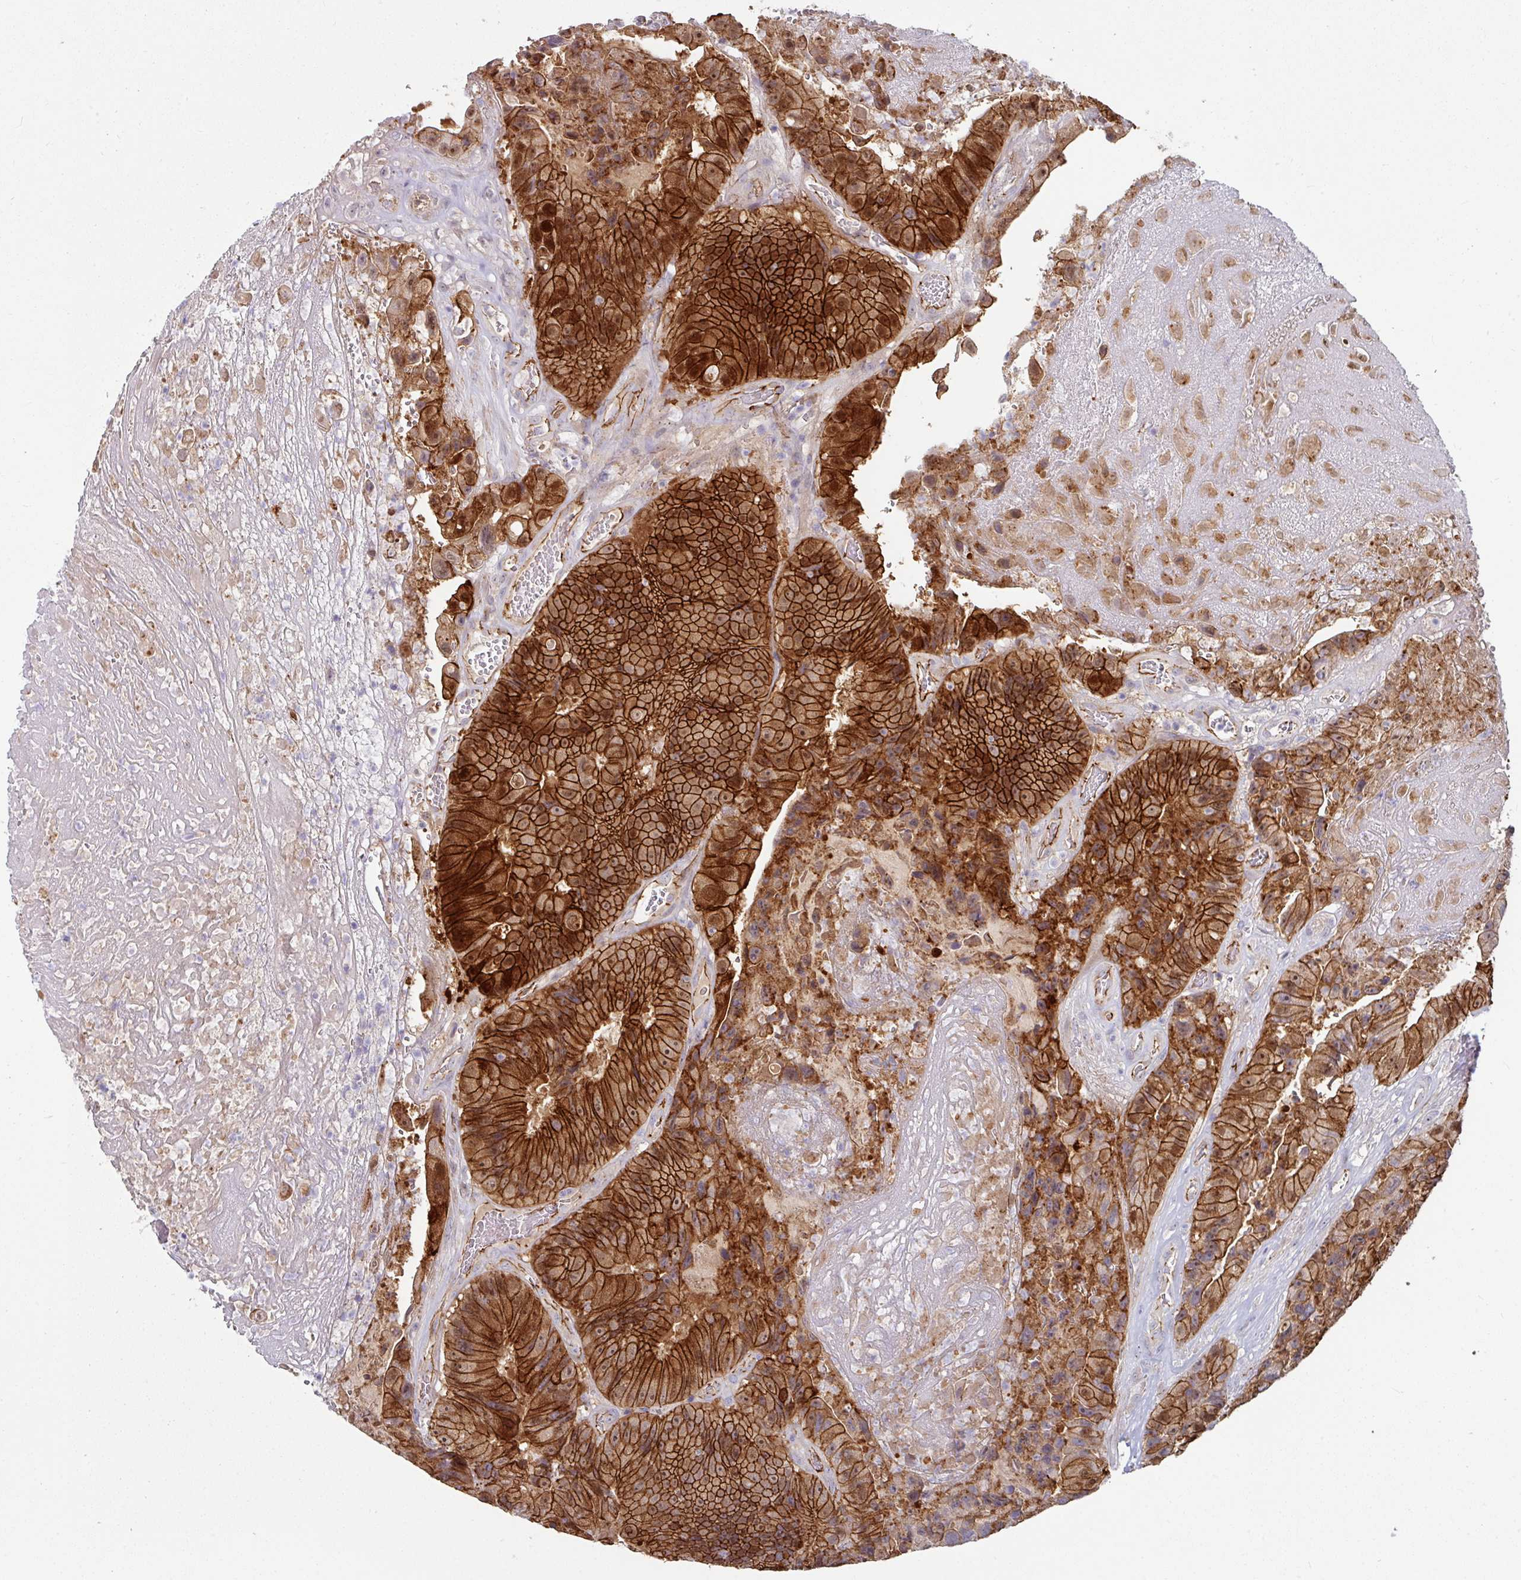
{"staining": {"intensity": "strong", "quantity": ">75%", "location": "cytoplasmic/membranous"}, "tissue": "colorectal cancer", "cell_type": "Tumor cells", "image_type": "cancer", "snomed": [{"axis": "morphology", "description": "Adenocarcinoma, NOS"}, {"axis": "topography", "description": "Colon"}], "caption": "Colorectal cancer (adenocarcinoma) was stained to show a protein in brown. There is high levels of strong cytoplasmic/membranous expression in approximately >75% of tumor cells.", "gene": "JUP", "patient": {"sex": "female", "age": 86}}